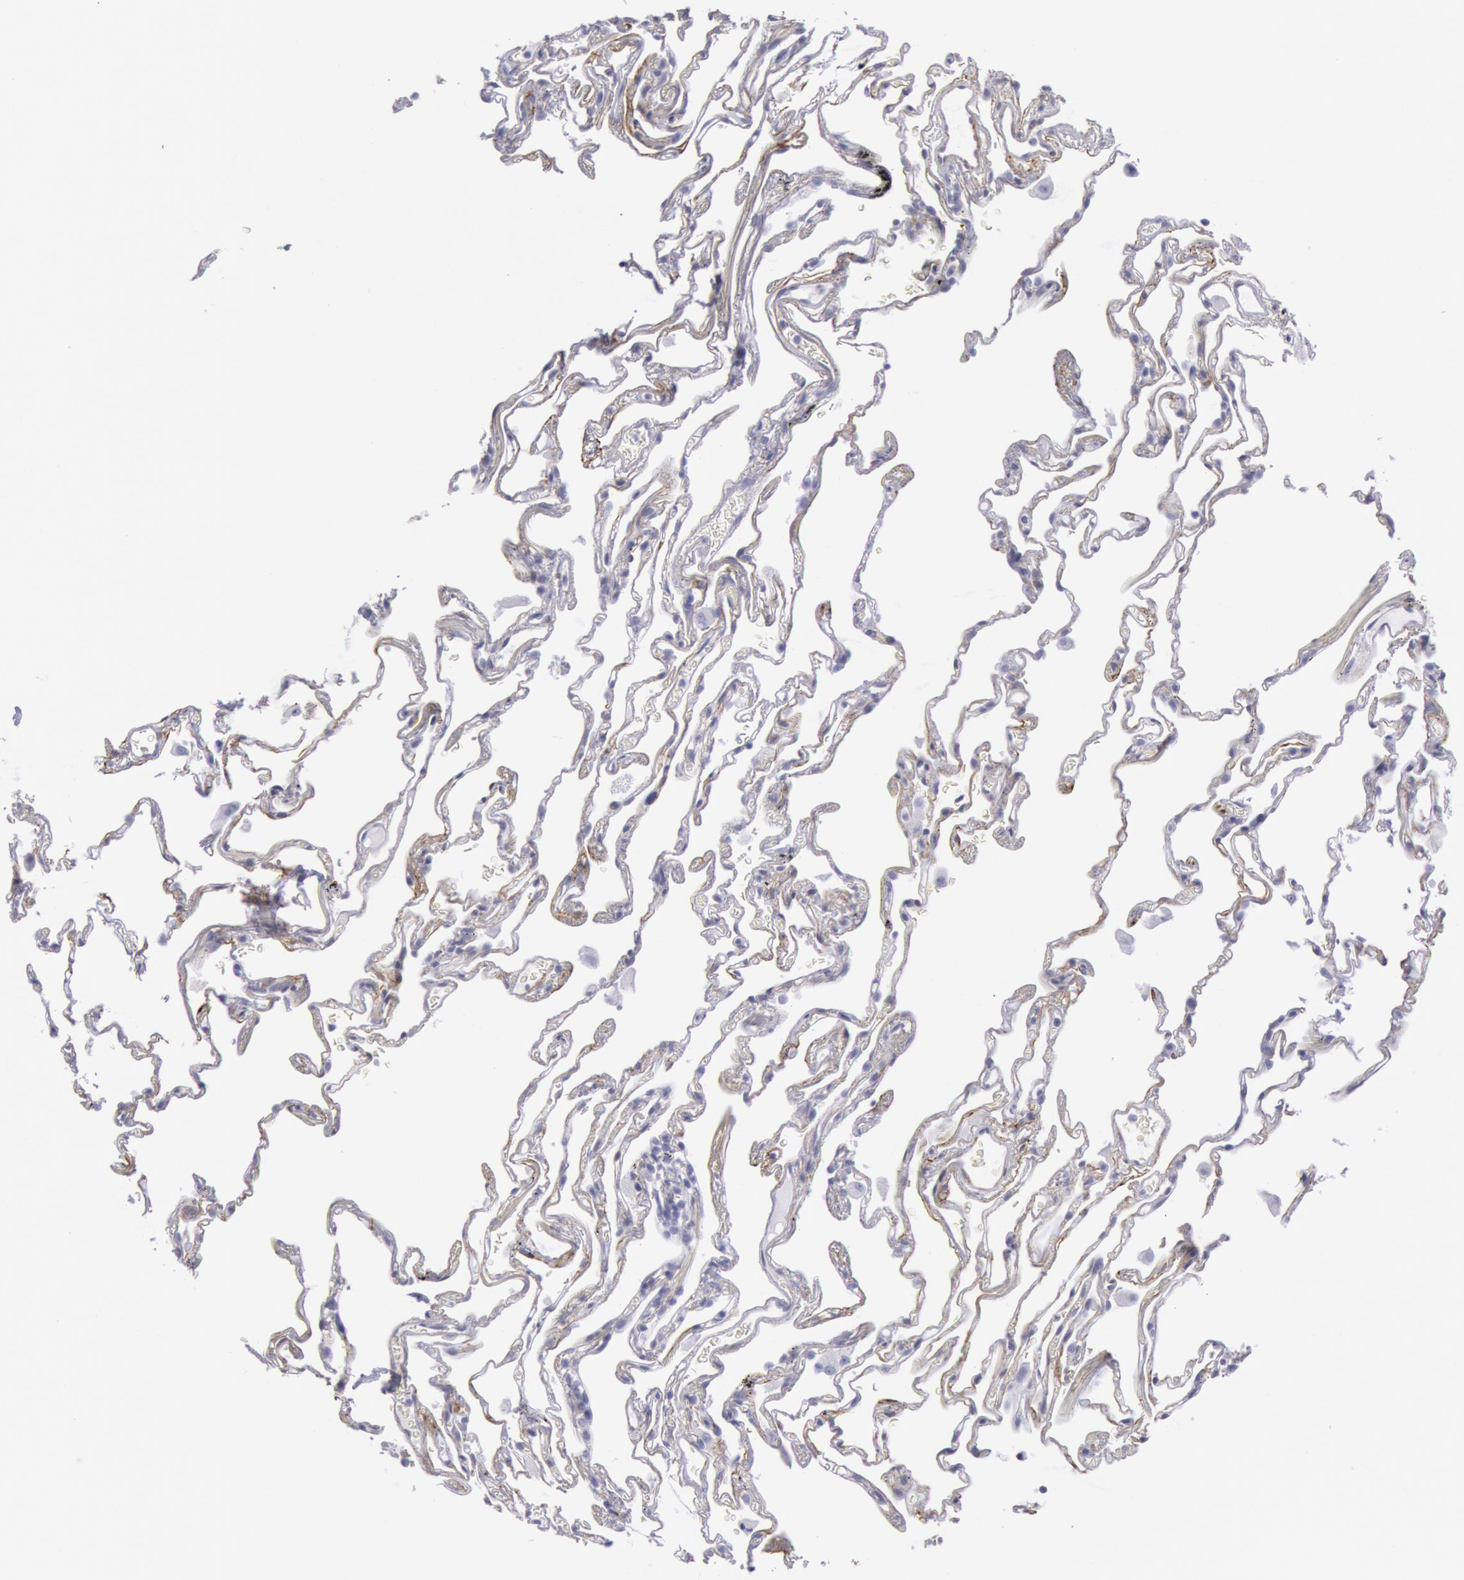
{"staining": {"intensity": "negative", "quantity": "none", "location": "none"}, "tissue": "lung", "cell_type": "Alveolar cells", "image_type": "normal", "snomed": [{"axis": "morphology", "description": "Normal tissue, NOS"}, {"axis": "morphology", "description": "Inflammation, NOS"}, {"axis": "topography", "description": "Lung"}], "caption": "Human lung stained for a protein using IHC demonstrates no staining in alveolar cells.", "gene": "CDH13", "patient": {"sex": "male", "age": 69}}